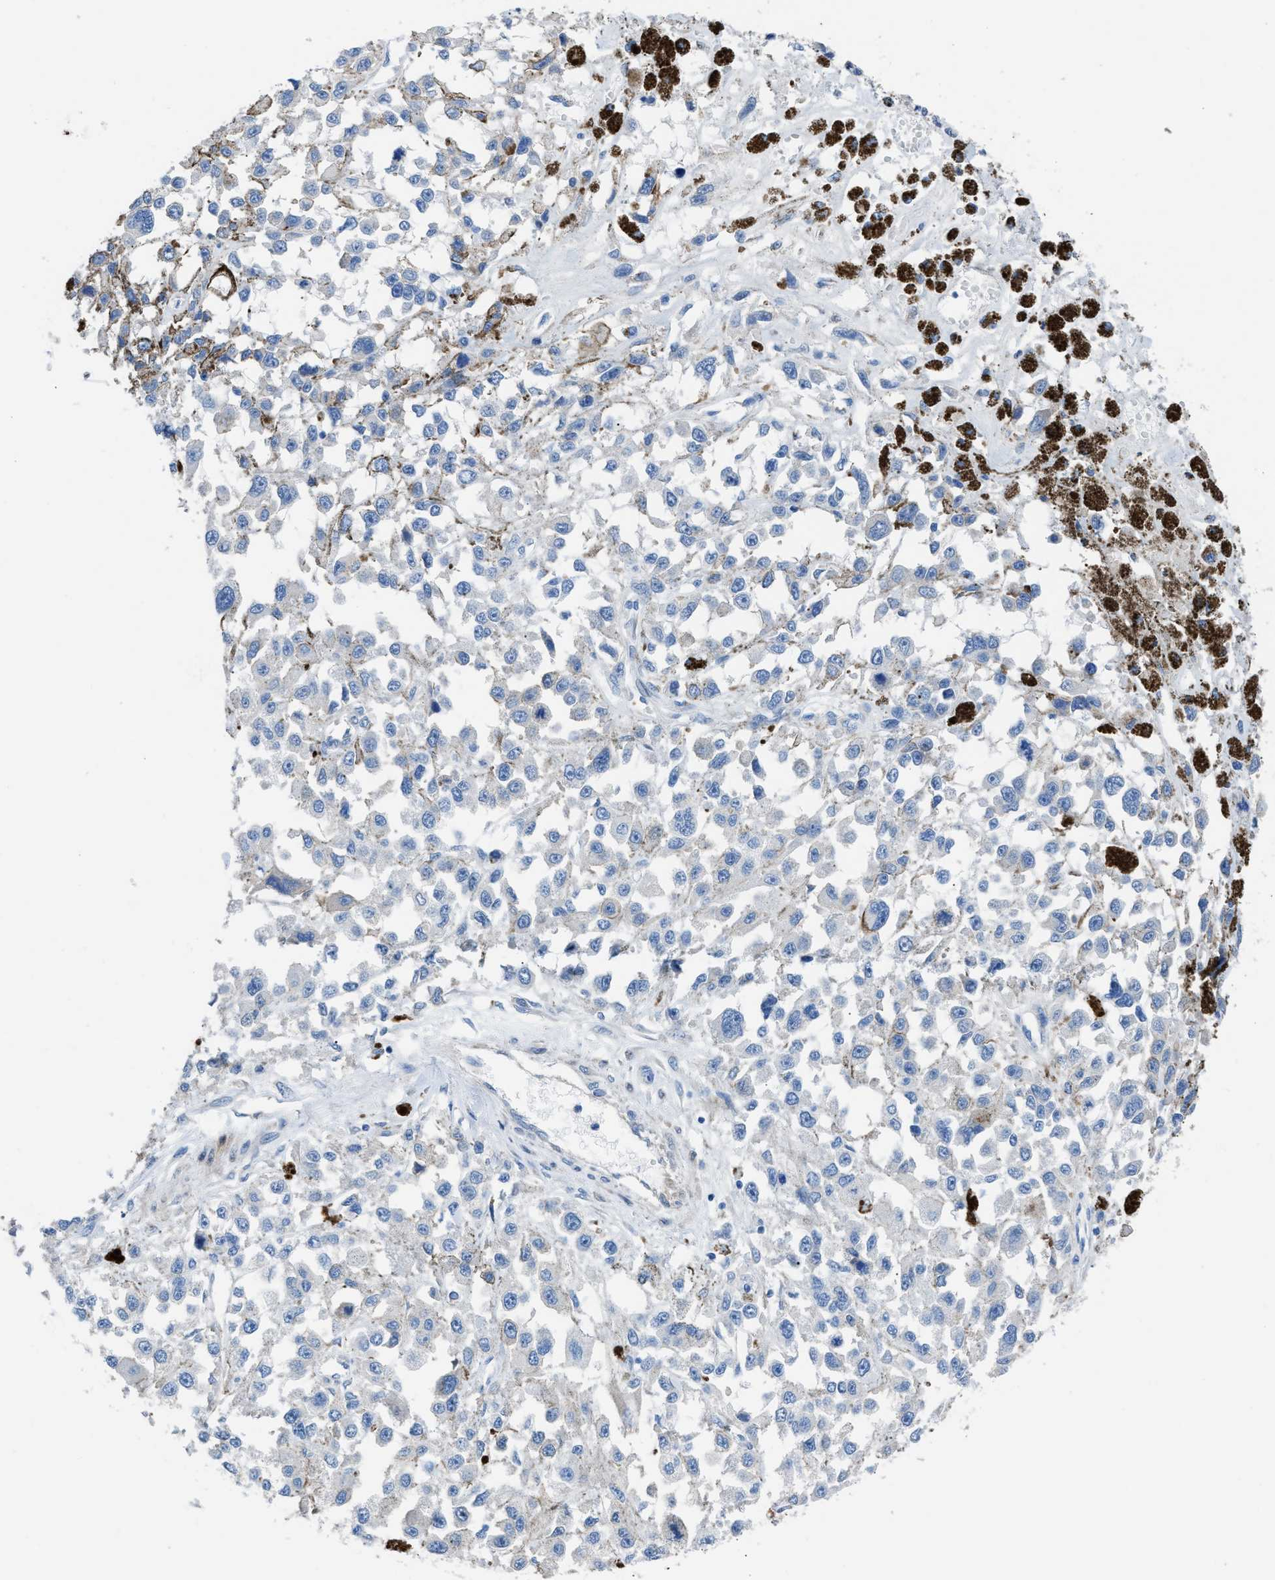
{"staining": {"intensity": "negative", "quantity": "none", "location": "none"}, "tissue": "melanoma", "cell_type": "Tumor cells", "image_type": "cancer", "snomed": [{"axis": "morphology", "description": "Malignant melanoma, Metastatic site"}, {"axis": "topography", "description": "Lymph node"}], "caption": "Malignant melanoma (metastatic site) was stained to show a protein in brown. There is no significant expression in tumor cells.", "gene": "ITPR1", "patient": {"sex": "male", "age": 59}}